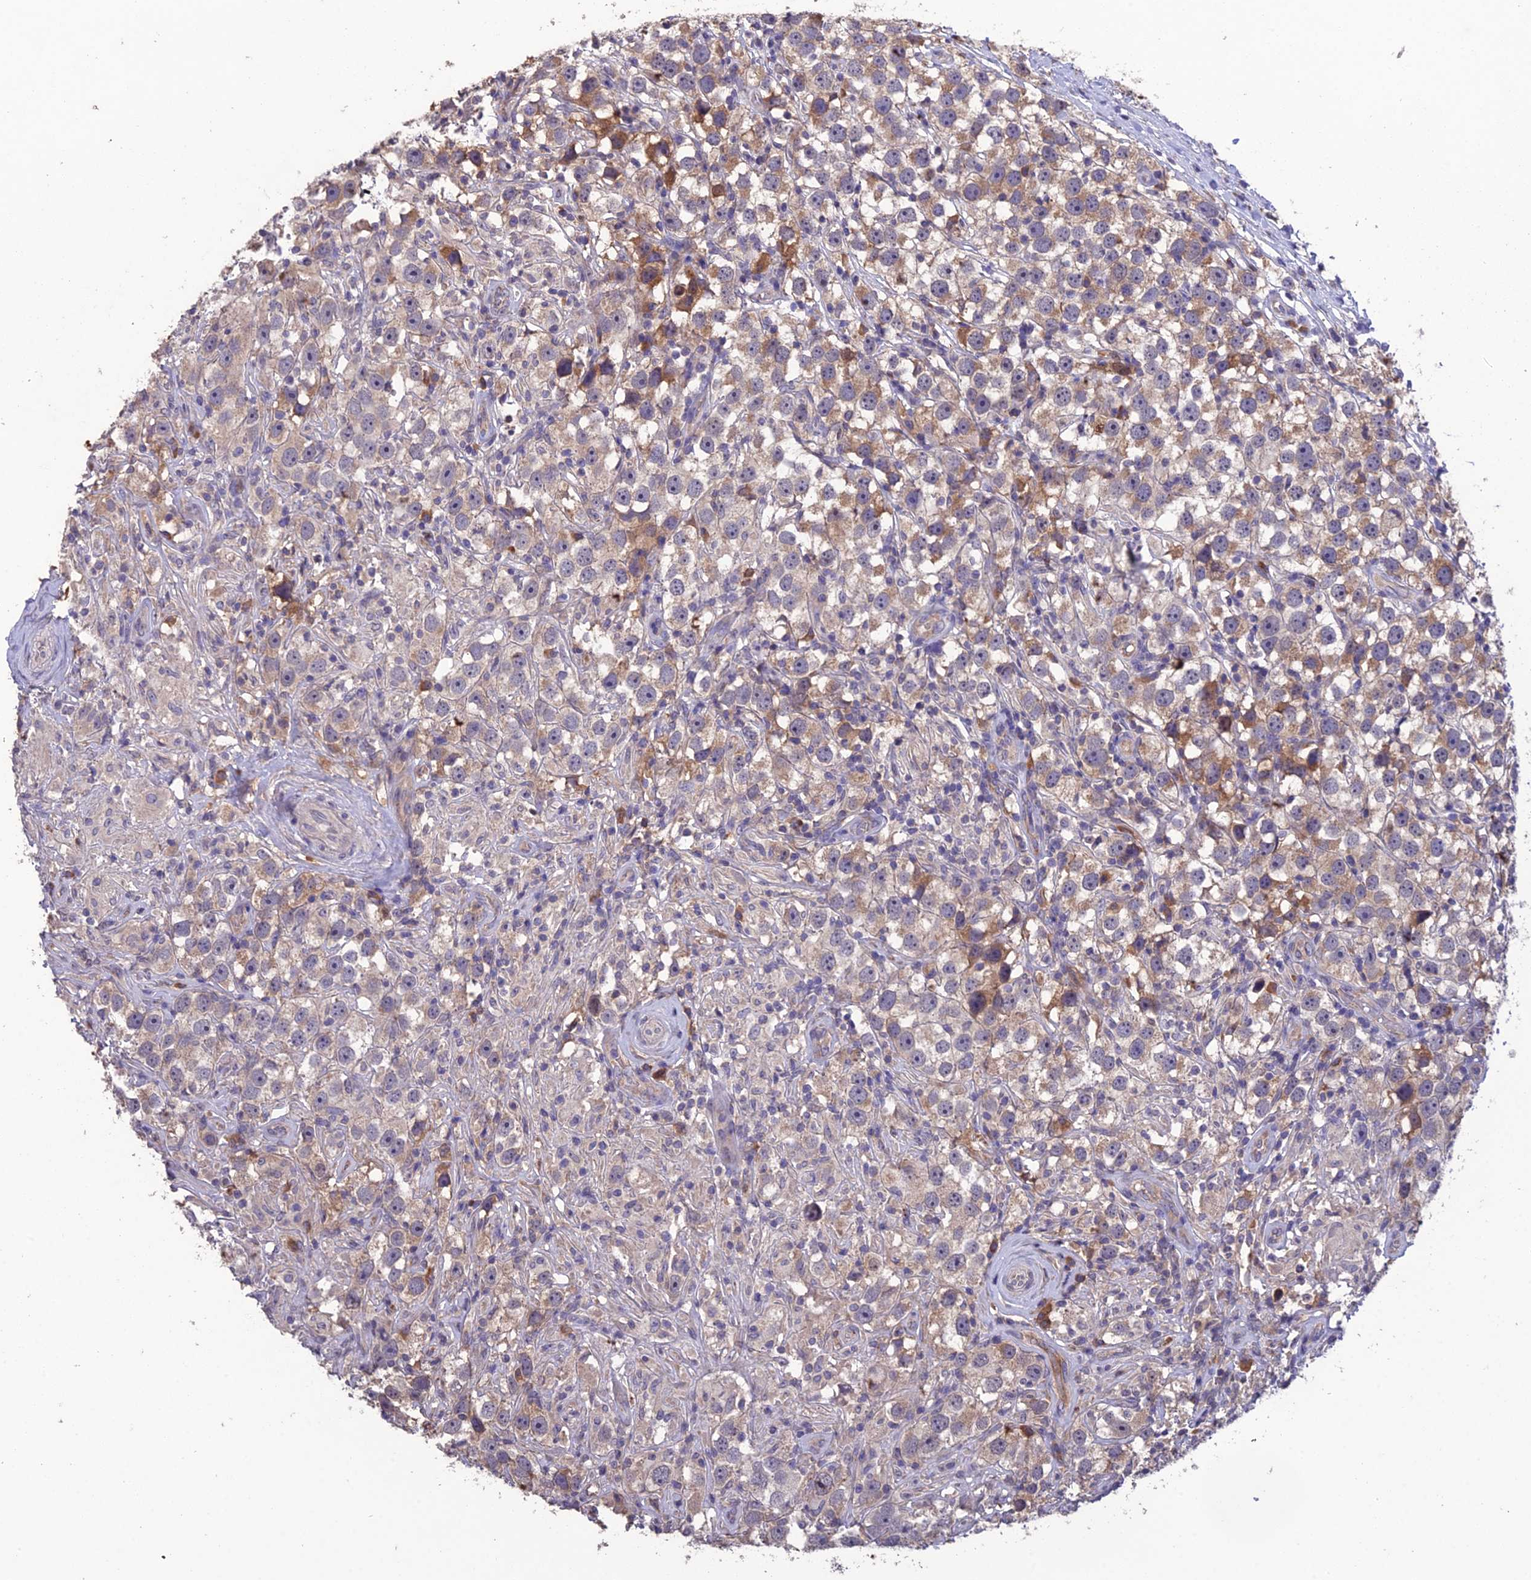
{"staining": {"intensity": "moderate", "quantity": "<25%", "location": "cytoplasmic/membranous"}, "tissue": "testis cancer", "cell_type": "Tumor cells", "image_type": "cancer", "snomed": [{"axis": "morphology", "description": "Seminoma, NOS"}, {"axis": "topography", "description": "Testis"}], "caption": "Immunohistochemical staining of testis cancer (seminoma) displays low levels of moderate cytoplasmic/membranous protein expression in approximately <25% of tumor cells.", "gene": "SLC39A13", "patient": {"sex": "male", "age": 49}}